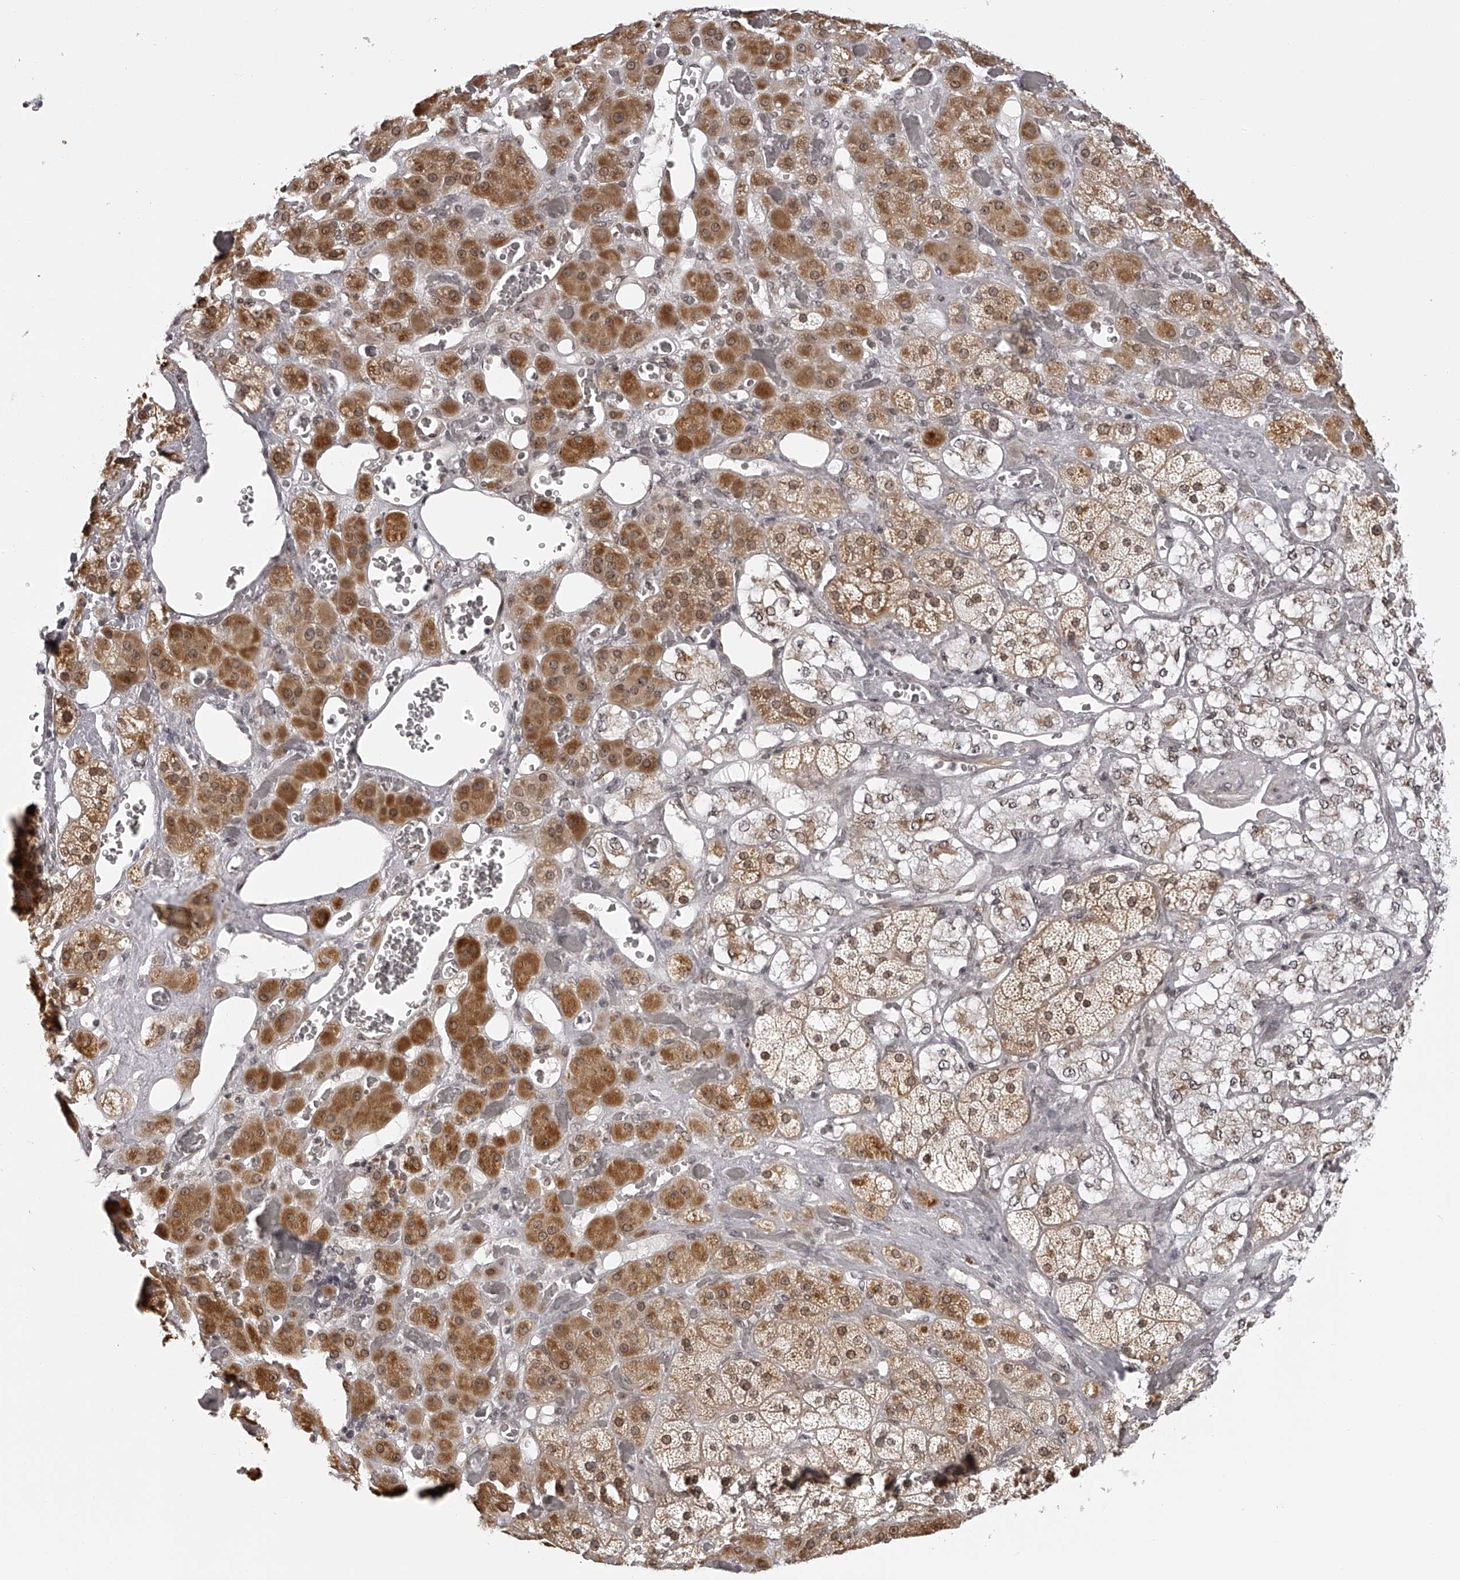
{"staining": {"intensity": "strong", "quantity": "25%-75%", "location": "cytoplasmic/membranous,nuclear"}, "tissue": "adrenal gland", "cell_type": "Glandular cells", "image_type": "normal", "snomed": [{"axis": "morphology", "description": "Normal tissue, NOS"}, {"axis": "topography", "description": "Adrenal gland"}], "caption": "Adrenal gland stained with IHC exhibits strong cytoplasmic/membranous,nuclear expression in approximately 25%-75% of glandular cells.", "gene": "ODF2L", "patient": {"sex": "male", "age": 57}}